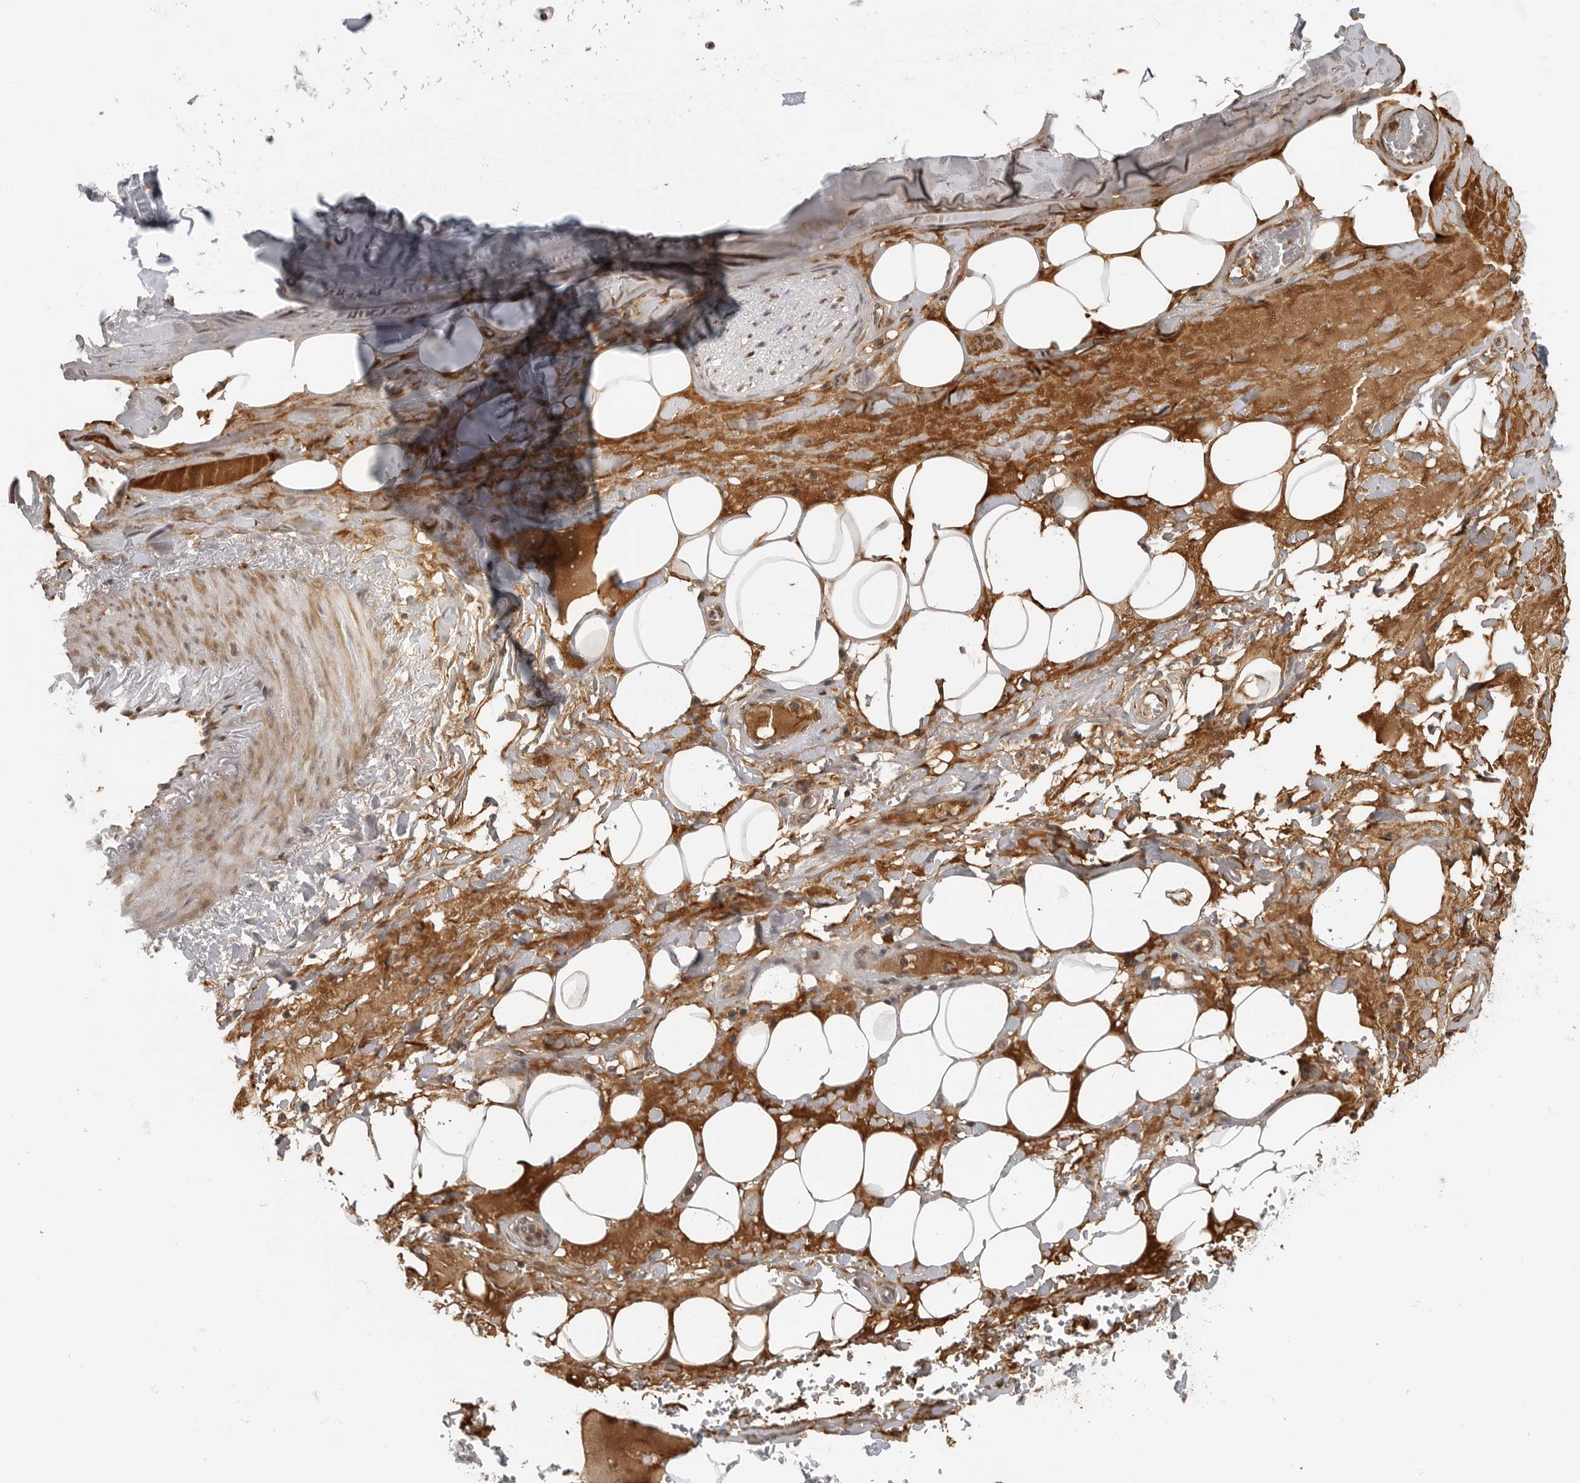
{"staining": {"intensity": "weak", "quantity": "25%-75%", "location": "cytoplasmic/membranous,nuclear"}, "tissue": "adipose tissue", "cell_type": "Adipocytes", "image_type": "normal", "snomed": [{"axis": "morphology", "description": "Normal tissue, NOS"}, {"axis": "topography", "description": "Cartilage tissue"}], "caption": "Protein expression analysis of normal human adipose tissue reveals weak cytoplasmic/membranous,nuclear staining in approximately 25%-75% of adipocytes.", "gene": "CLOCK", "patient": {"sex": "female", "age": 63}}